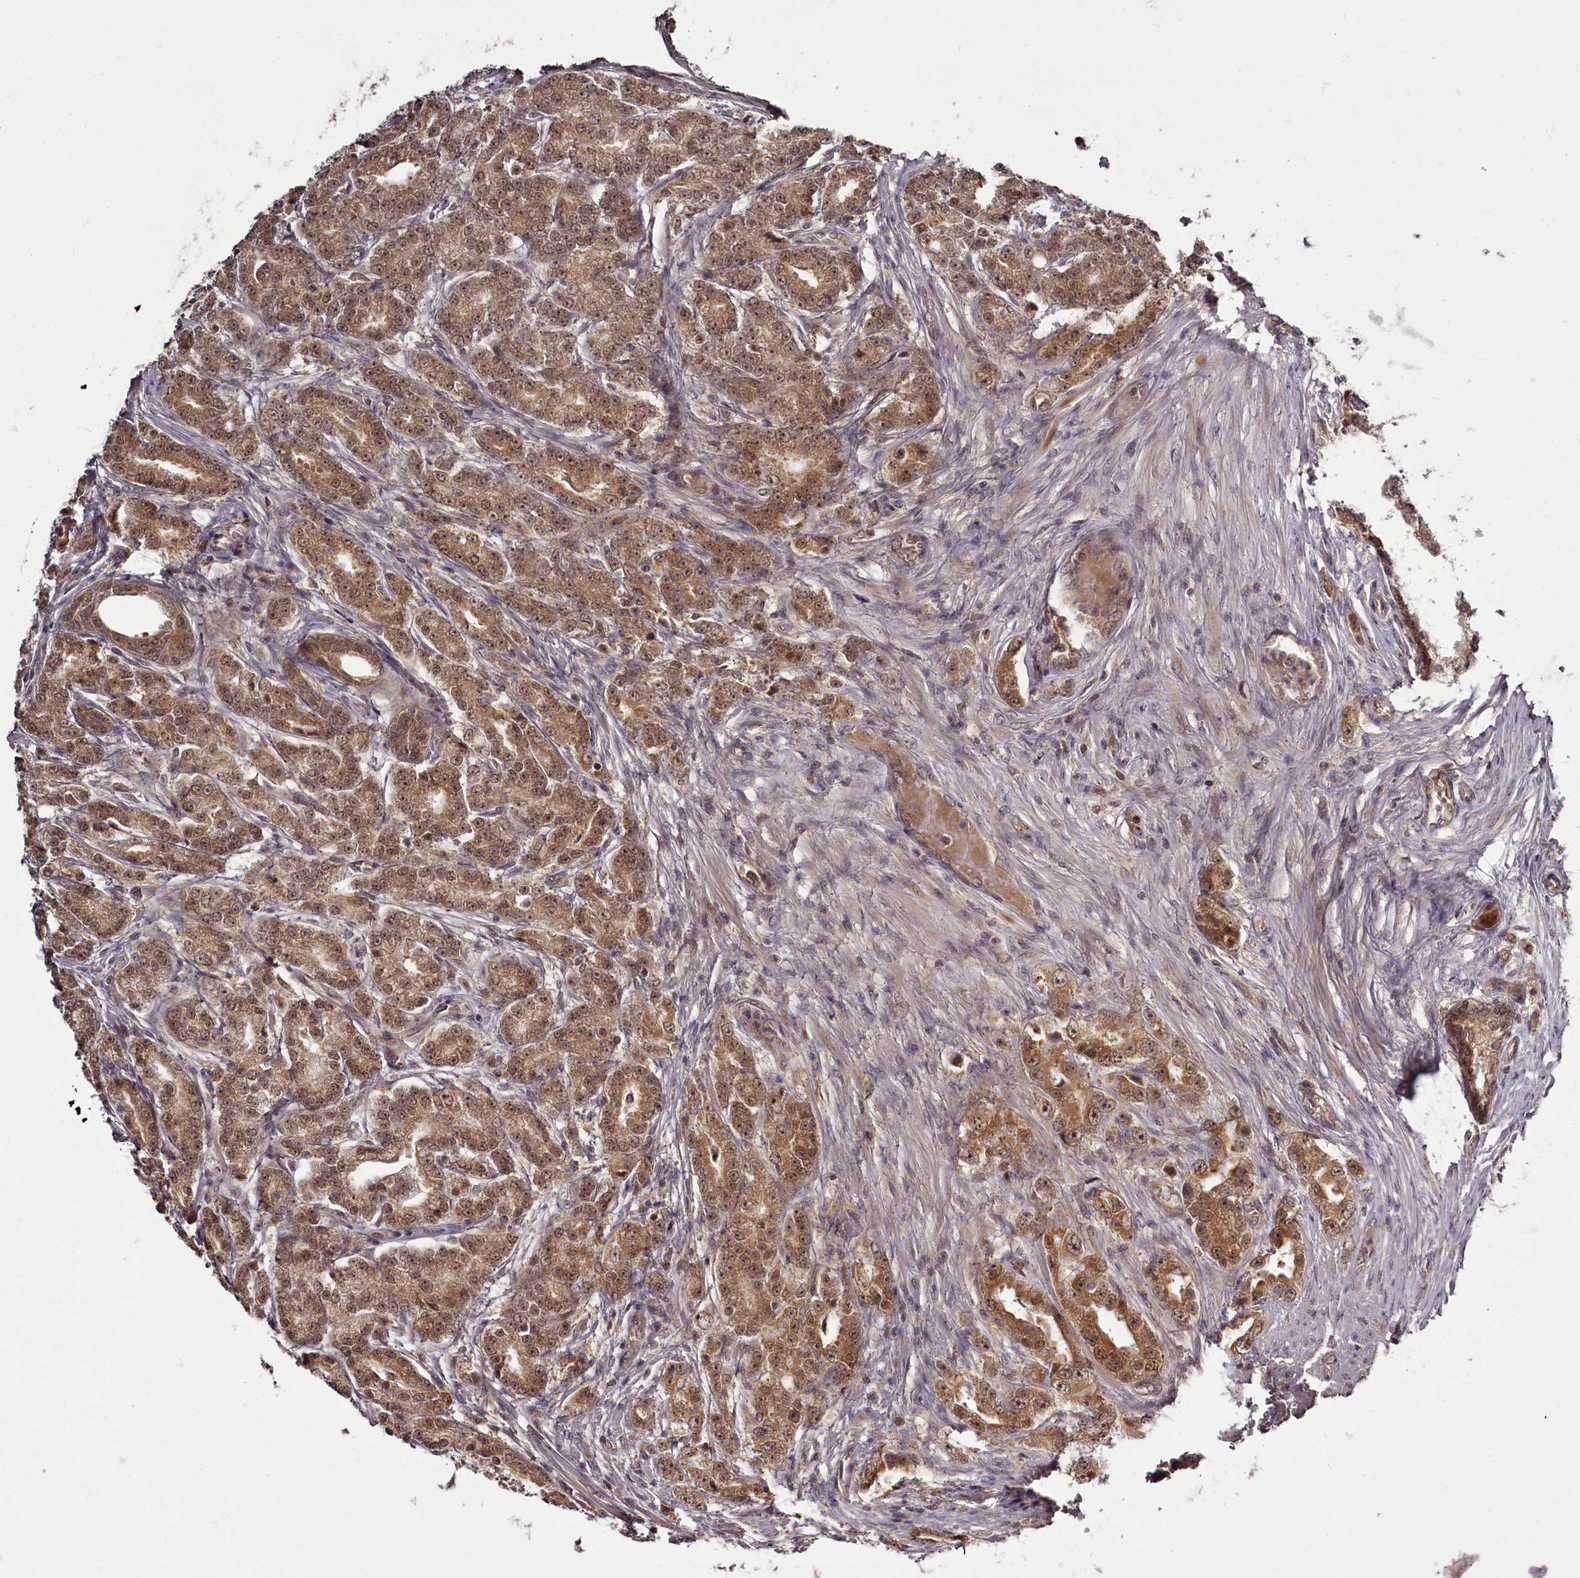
{"staining": {"intensity": "moderate", "quantity": ">75%", "location": "cytoplasmic/membranous,nuclear"}, "tissue": "prostate cancer", "cell_type": "Tumor cells", "image_type": "cancer", "snomed": [{"axis": "morphology", "description": "Adenocarcinoma, High grade"}, {"axis": "topography", "description": "Prostate"}], "caption": "Immunohistochemistry (IHC) of high-grade adenocarcinoma (prostate) reveals medium levels of moderate cytoplasmic/membranous and nuclear positivity in about >75% of tumor cells. (DAB (3,3'-diaminobenzidine) IHC with brightfield microscopy, high magnification).", "gene": "PCBP2", "patient": {"sex": "male", "age": 69}}